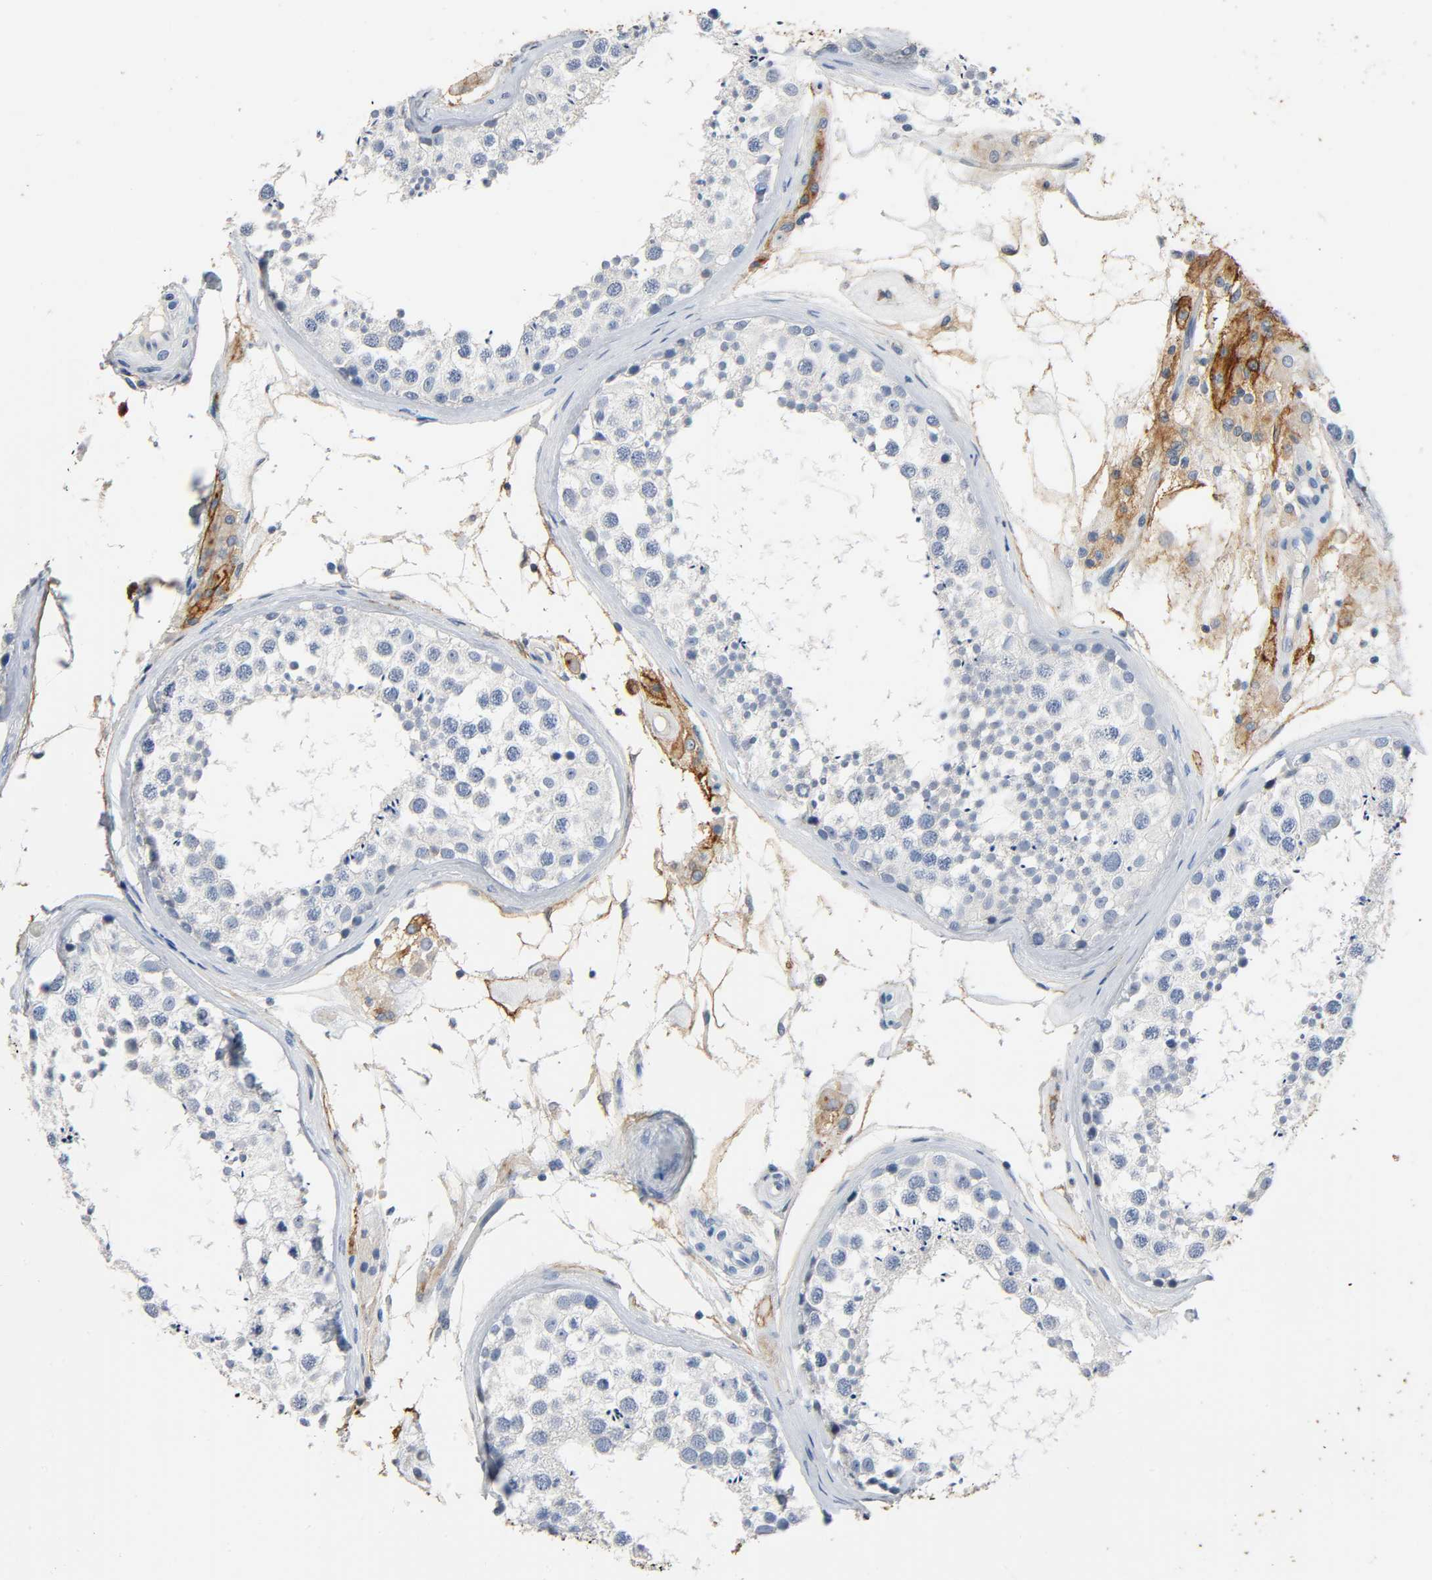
{"staining": {"intensity": "negative", "quantity": "none", "location": "none"}, "tissue": "testis", "cell_type": "Cells in seminiferous ducts", "image_type": "normal", "snomed": [{"axis": "morphology", "description": "Normal tissue, NOS"}, {"axis": "topography", "description": "Testis"}], "caption": "High power microscopy histopathology image of an immunohistochemistry histopathology image of benign testis, revealing no significant staining in cells in seminiferous ducts. (DAB IHC, high magnification).", "gene": "ANPEP", "patient": {"sex": "male", "age": 46}}